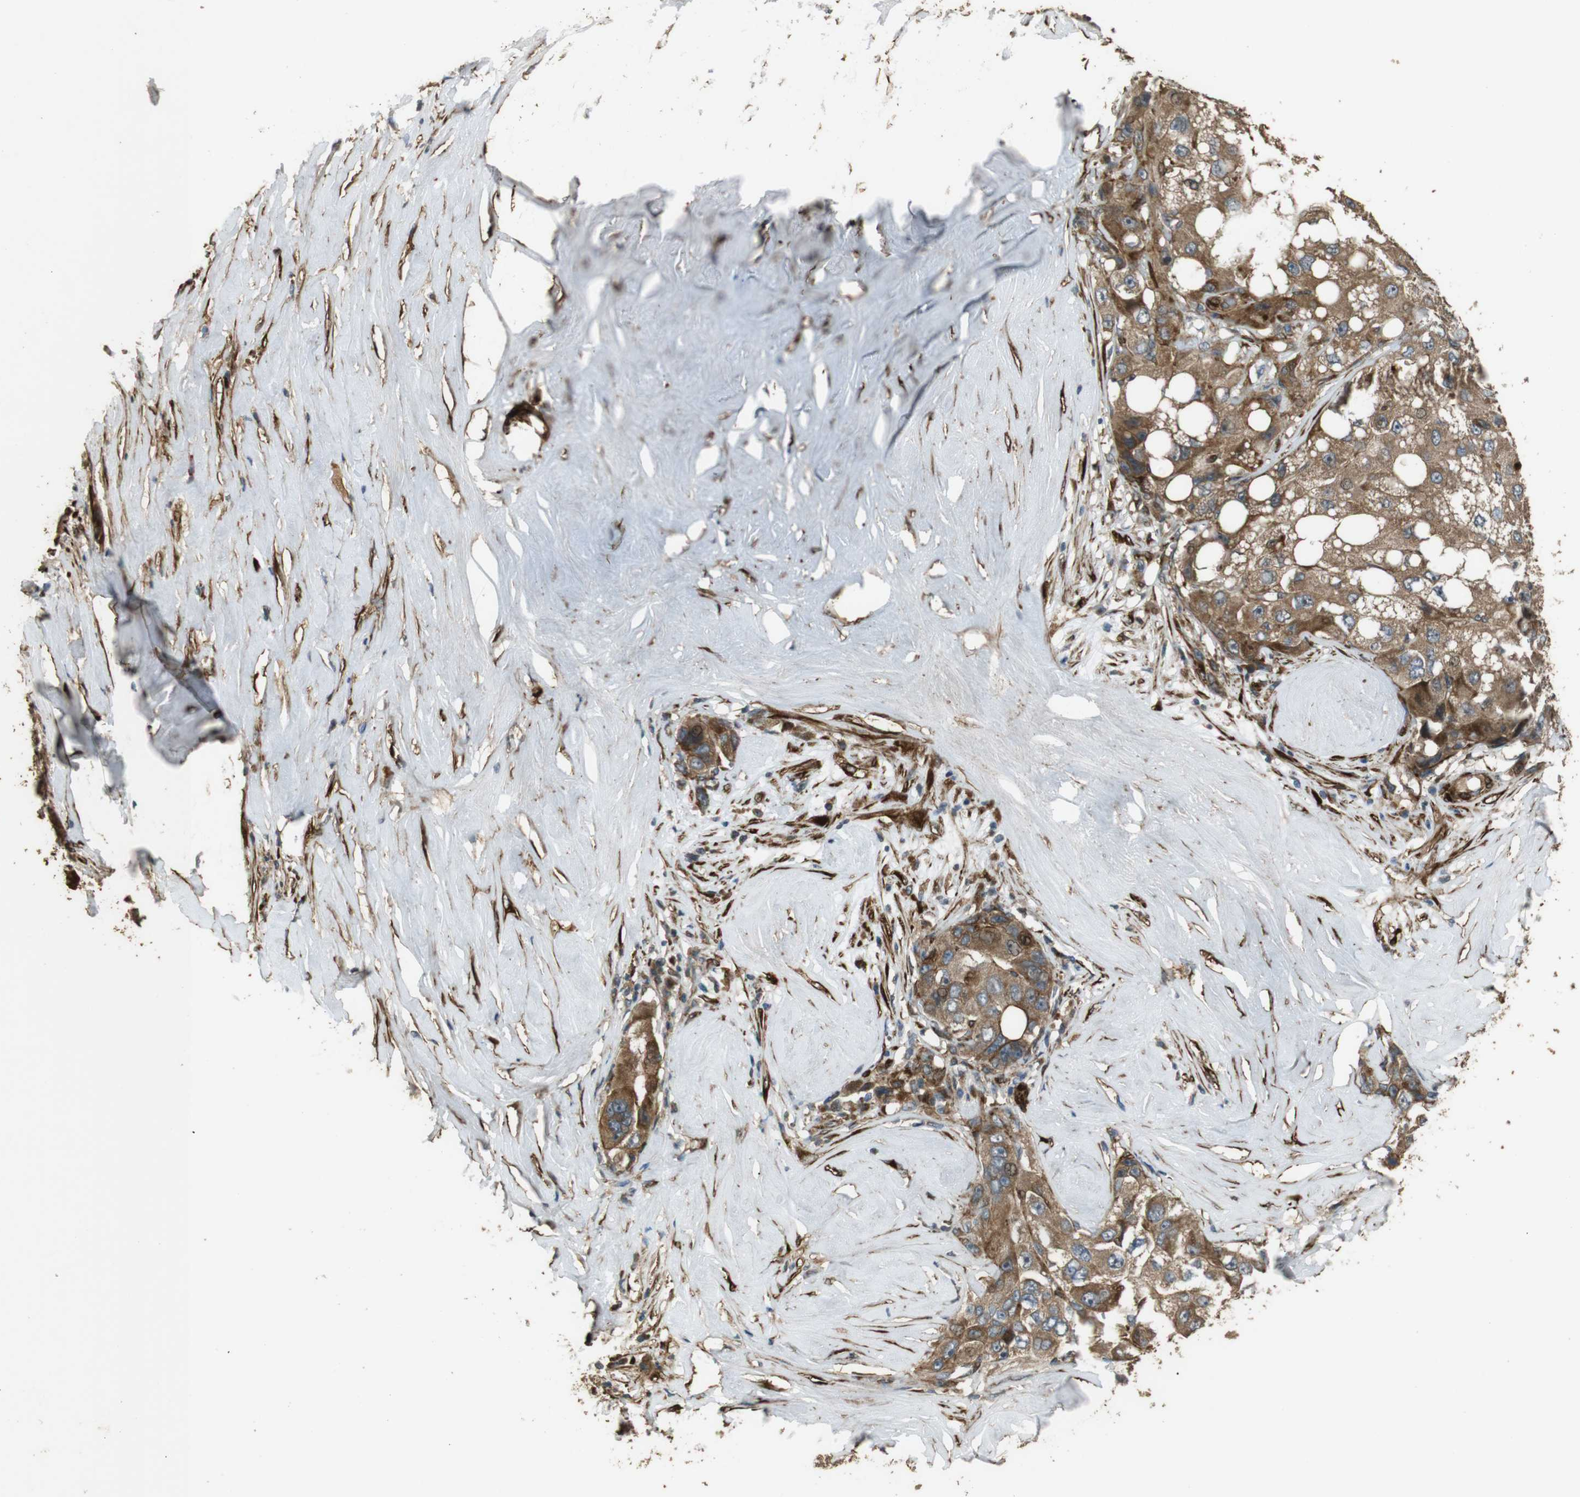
{"staining": {"intensity": "moderate", "quantity": ">75%", "location": "cytoplasmic/membranous"}, "tissue": "liver cancer", "cell_type": "Tumor cells", "image_type": "cancer", "snomed": [{"axis": "morphology", "description": "Carcinoma, Hepatocellular, NOS"}, {"axis": "topography", "description": "Liver"}], "caption": "Protein staining of liver cancer (hepatocellular carcinoma) tissue displays moderate cytoplasmic/membranous positivity in about >75% of tumor cells. (Brightfield microscopy of DAB IHC at high magnification).", "gene": "MSRB3", "patient": {"sex": "male", "age": 80}}